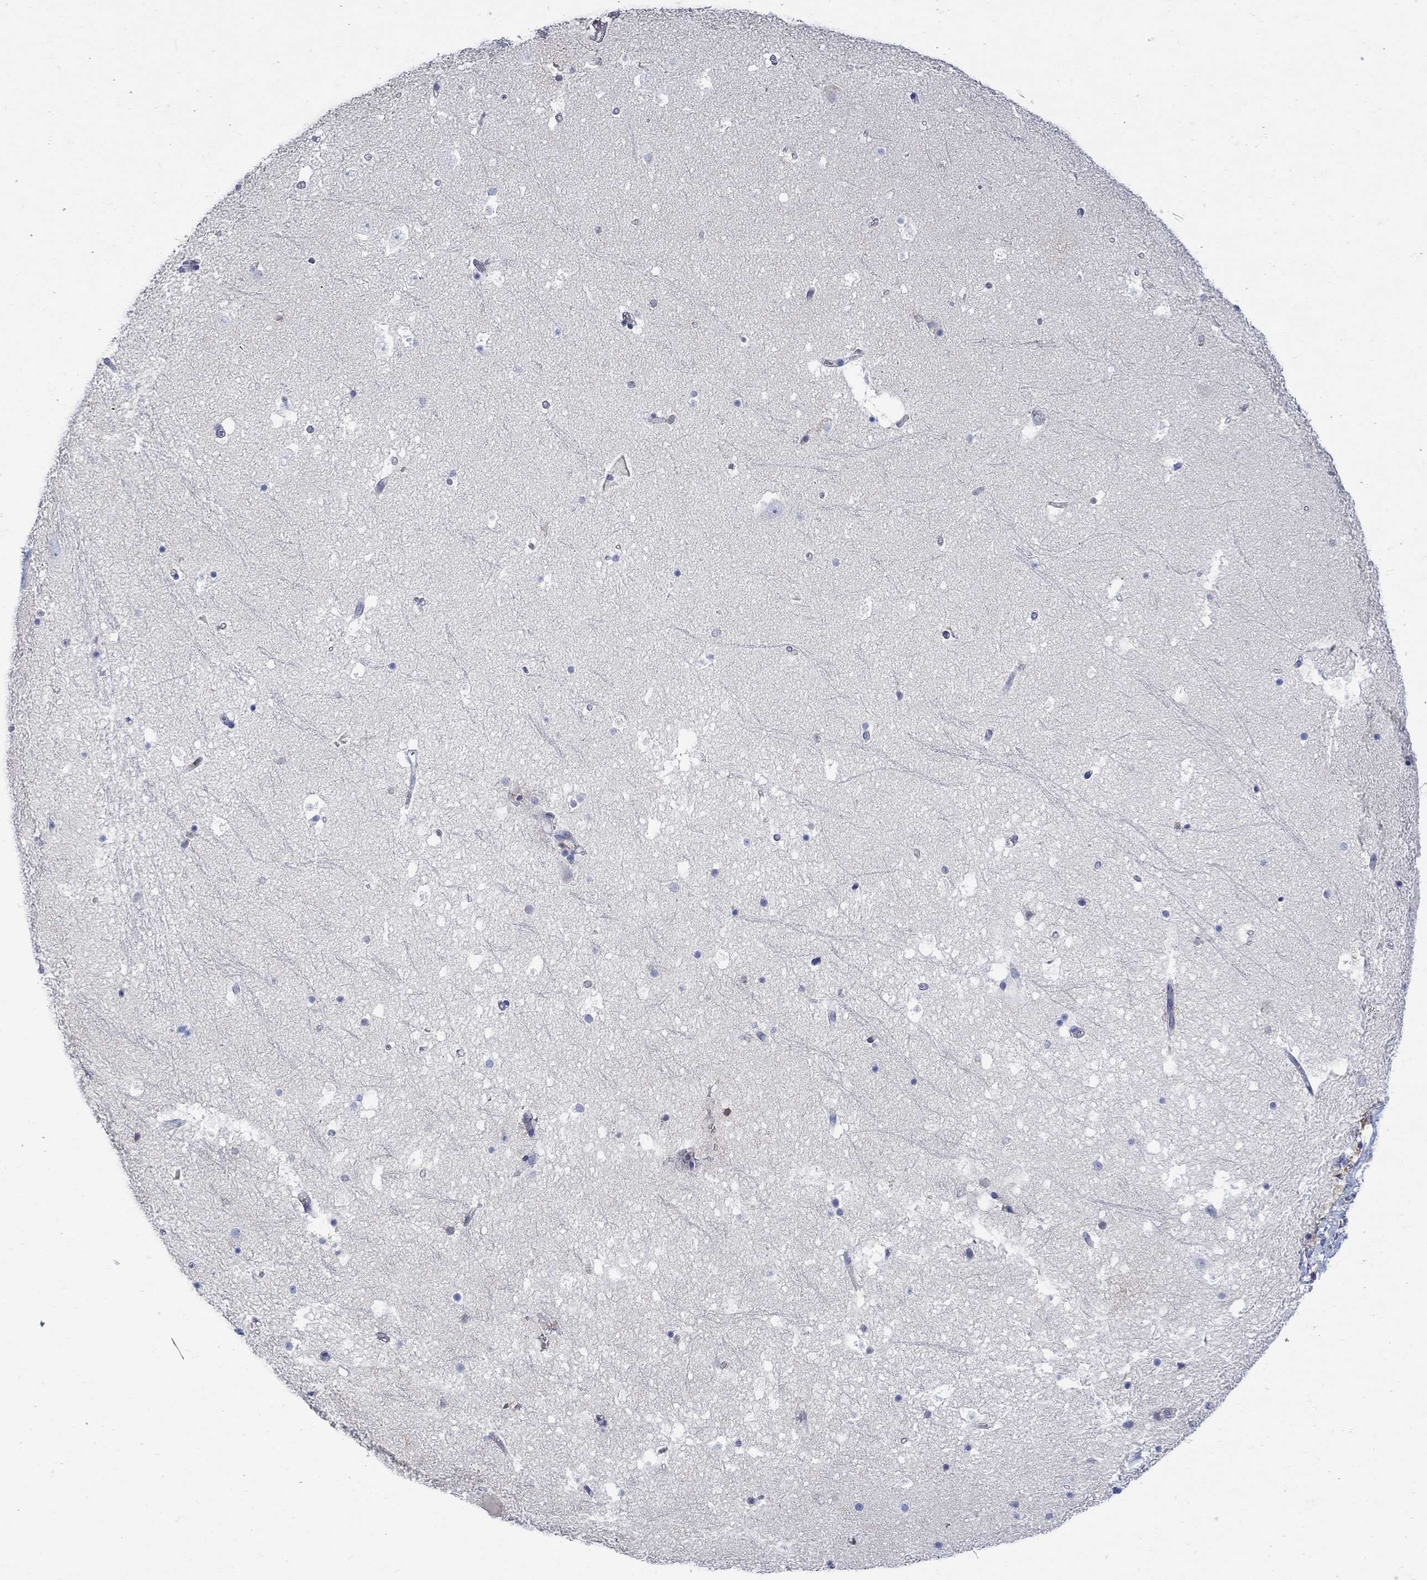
{"staining": {"intensity": "negative", "quantity": "none", "location": "none"}, "tissue": "hippocampus", "cell_type": "Glial cells", "image_type": "normal", "snomed": [{"axis": "morphology", "description": "Normal tissue, NOS"}, {"axis": "topography", "description": "Hippocampus"}], "caption": "Glial cells show no significant protein positivity in unremarkable hippocampus. The staining was performed using DAB to visualize the protein expression in brown, while the nuclei were stained in blue with hematoxylin (Magnification: 20x).", "gene": "GCM1", "patient": {"sex": "male", "age": 51}}